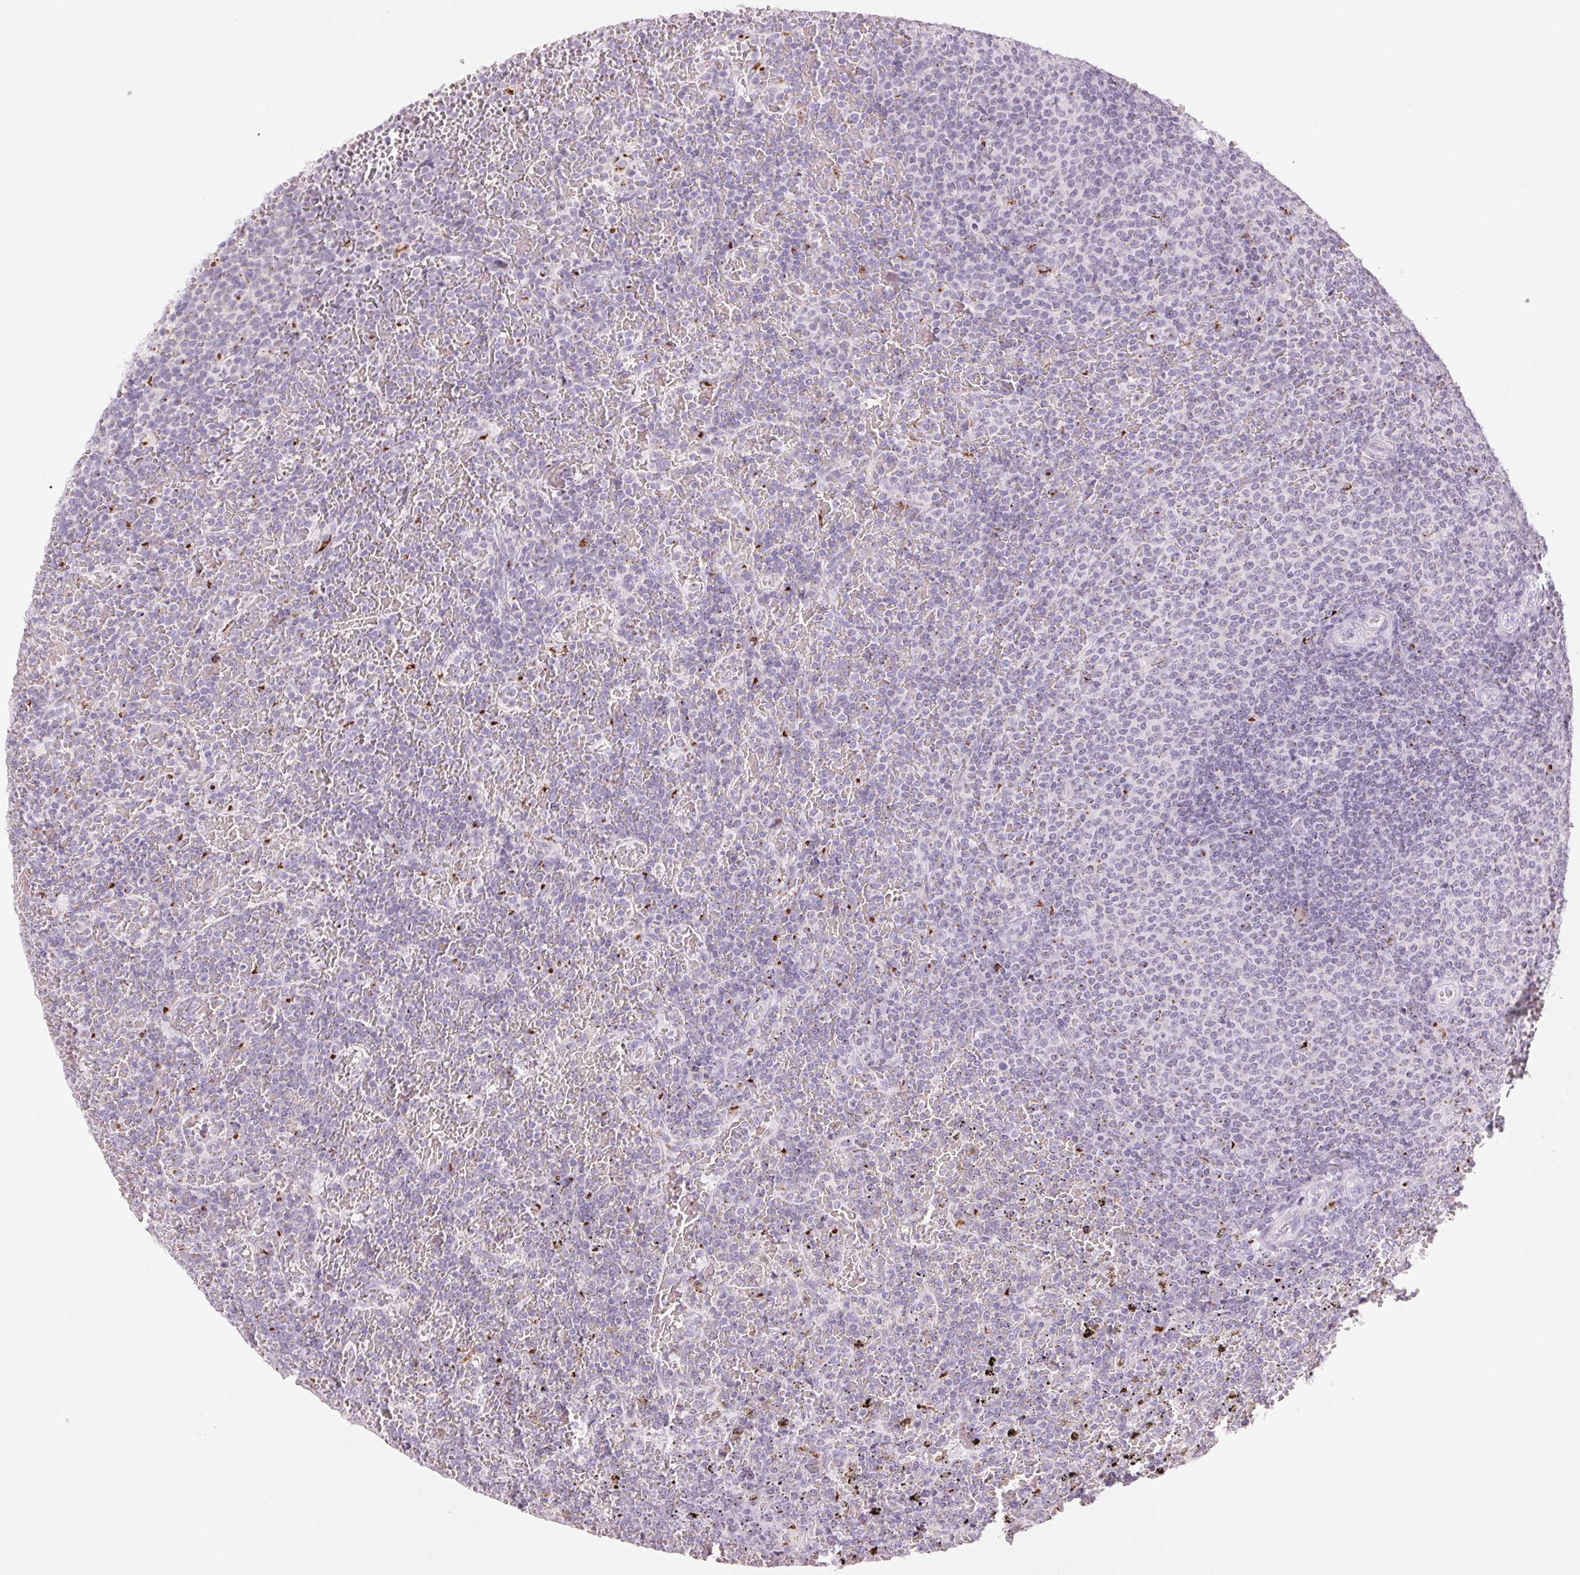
{"staining": {"intensity": "negative", "quantity": "none", "location": "none"}, "tissue": "lymphoma", "cell_type": "Tumor cells", "image_type": "cancer", "snomed": [{"axis": "morphology", "description": "Malignant lymphoma, non-Hodgkin's type, Low grade"}, {"axis": "topography", "description": "Spleen"}], "caption": "Malignant lymphoma, non-Hodgkin's type (low-grade) was stained to show a protein in brown. There is no significant staining in tumor cells. (DAB immunohistochemistry visualized using brightfield microscopy, high magnification).", "gene": "GALNT7", "patient": {"sex": "female", "age": 77}}